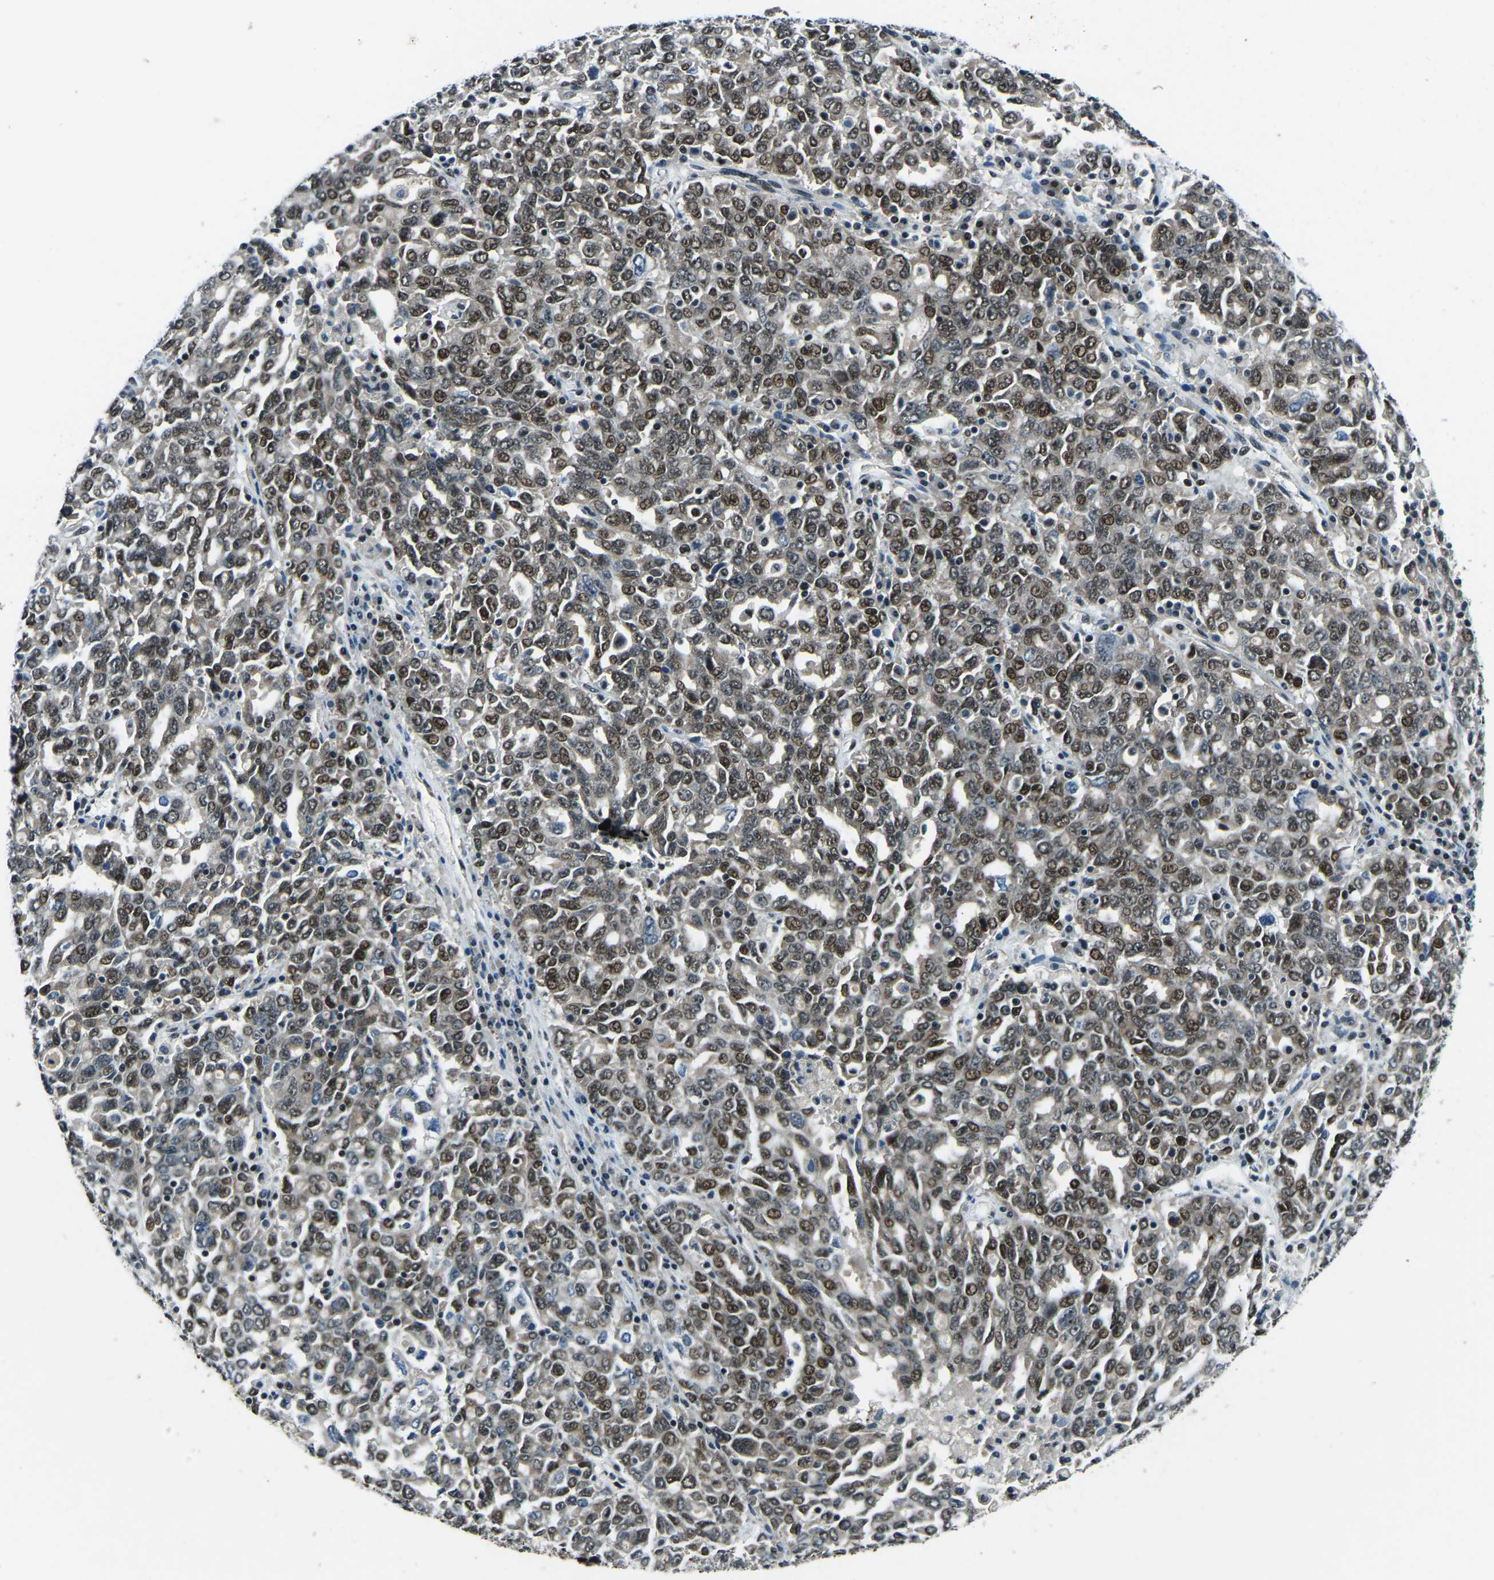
{"staining": {"intensity": "moderate", "quantity": ">75%", "location": "nuclear"}, "tissue": "ovarian cancer", "cell_type": "Tumor cells", "image_type": "cancer", "snomed": [{"axis": "morphology", "description": "Carcinoma, endometroid"}, {"axis": "topography", "description": "Ovary"}], "caption": "Immunohistochemistry (IHC) (DAB) staining of ovarian cancer reveals moderate nuclear protein staining in about >75% of tumor cells. Using DAB (3,3'-diaminobenzidine) (brown) and hematoxylin (blue) stains, captured at high magnification using brightfield microscopy.", "gene": "PRCC", "patient": {"sex": "female", "age": 62}}